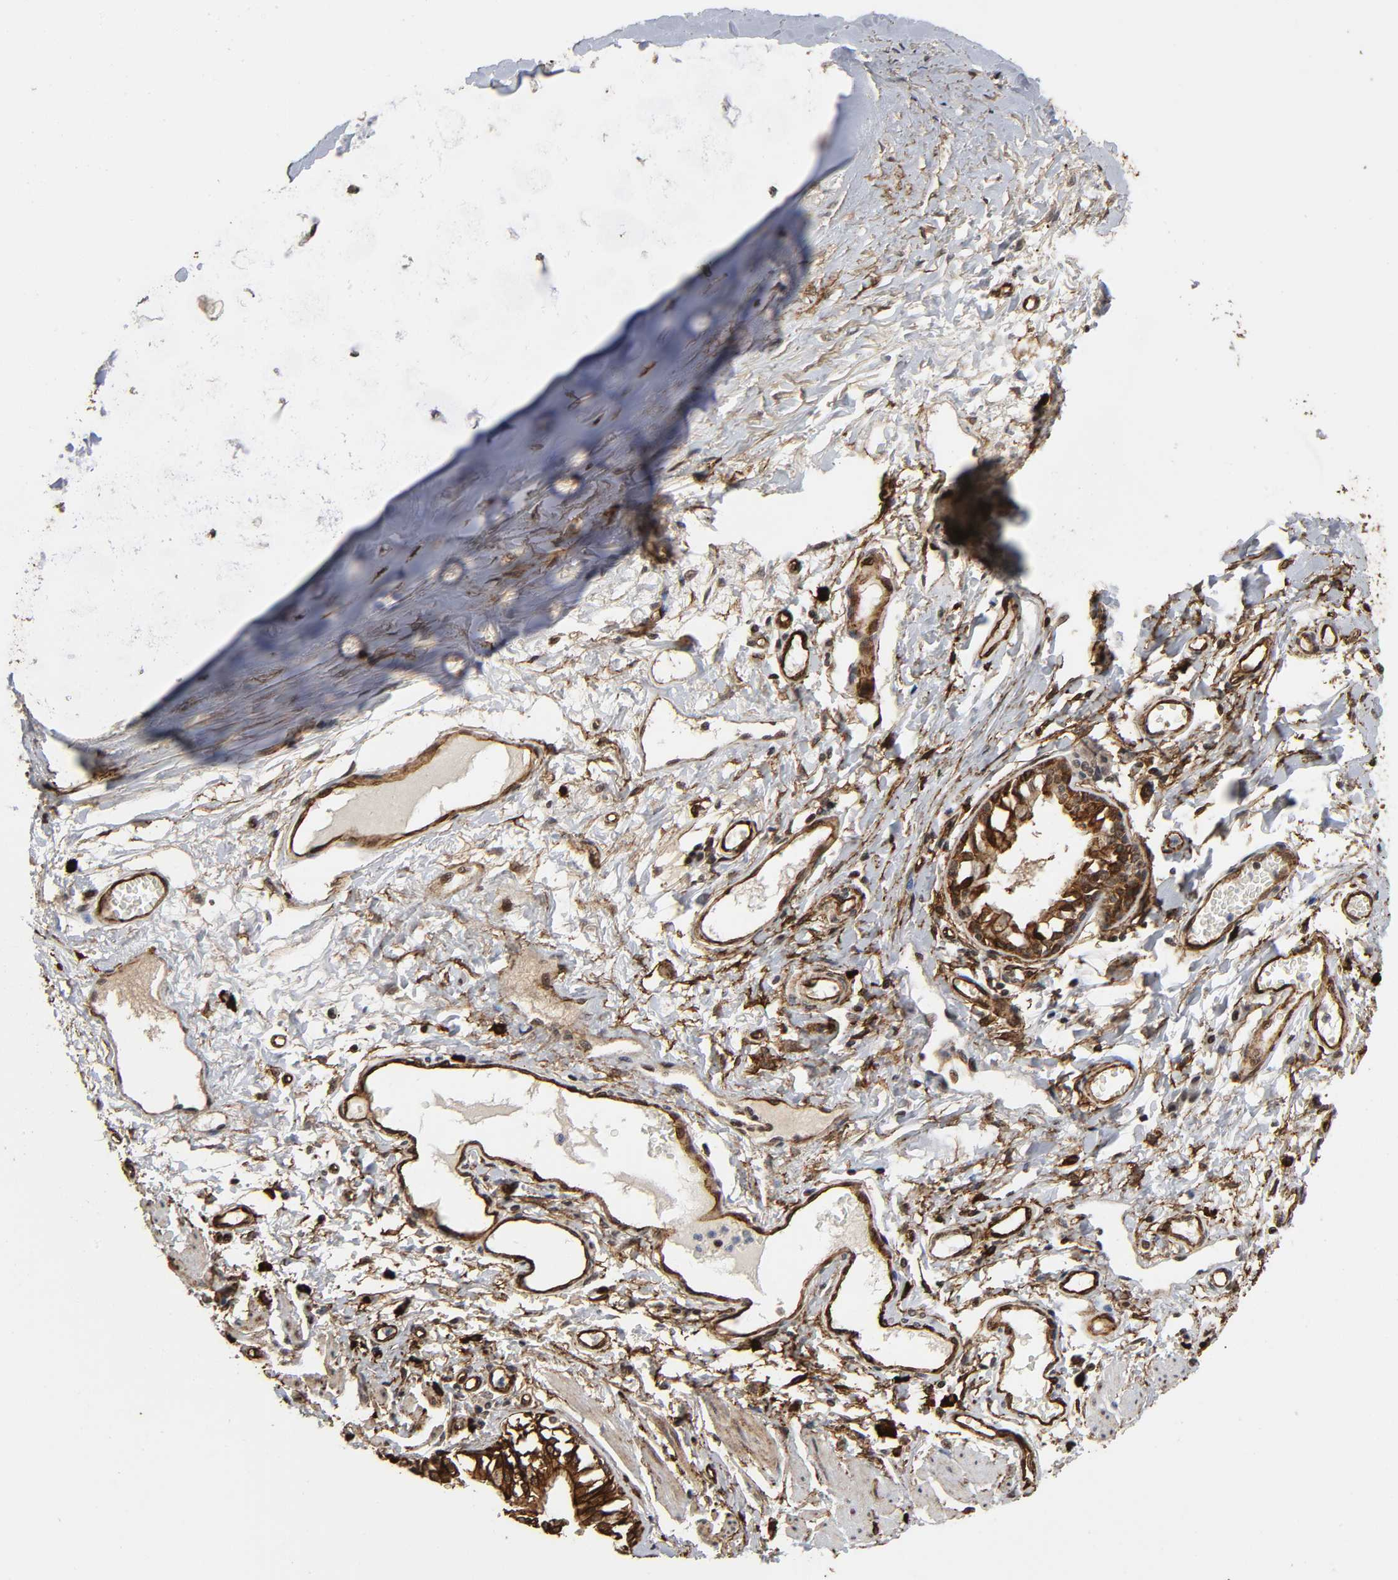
{"staining": {"intensity": "strong", "quantity": ">75%", "location": "cytoplasmic/membranous,nuclear"}, "tissue": "bronchus", "cell_type": "Respiratory epithelial cells", "image_type": "normal", "snomed": [{"axis": "morphology", "description": "Normal tissue, NOS"}, {"axis": "topography", "description": "Bronchus"}, {"axis": "topography", "description": "Lung"}], "caption": "A micrograph showing strong cytoplasmic/membranous,nuclear staining in about >75% of respiratory epithelial cells in unremarkable bronchus, as visualized by brown immunohistochemical staining.", "gene": "AHNAK2", "patient": {"sex": "female", "age": 56}}